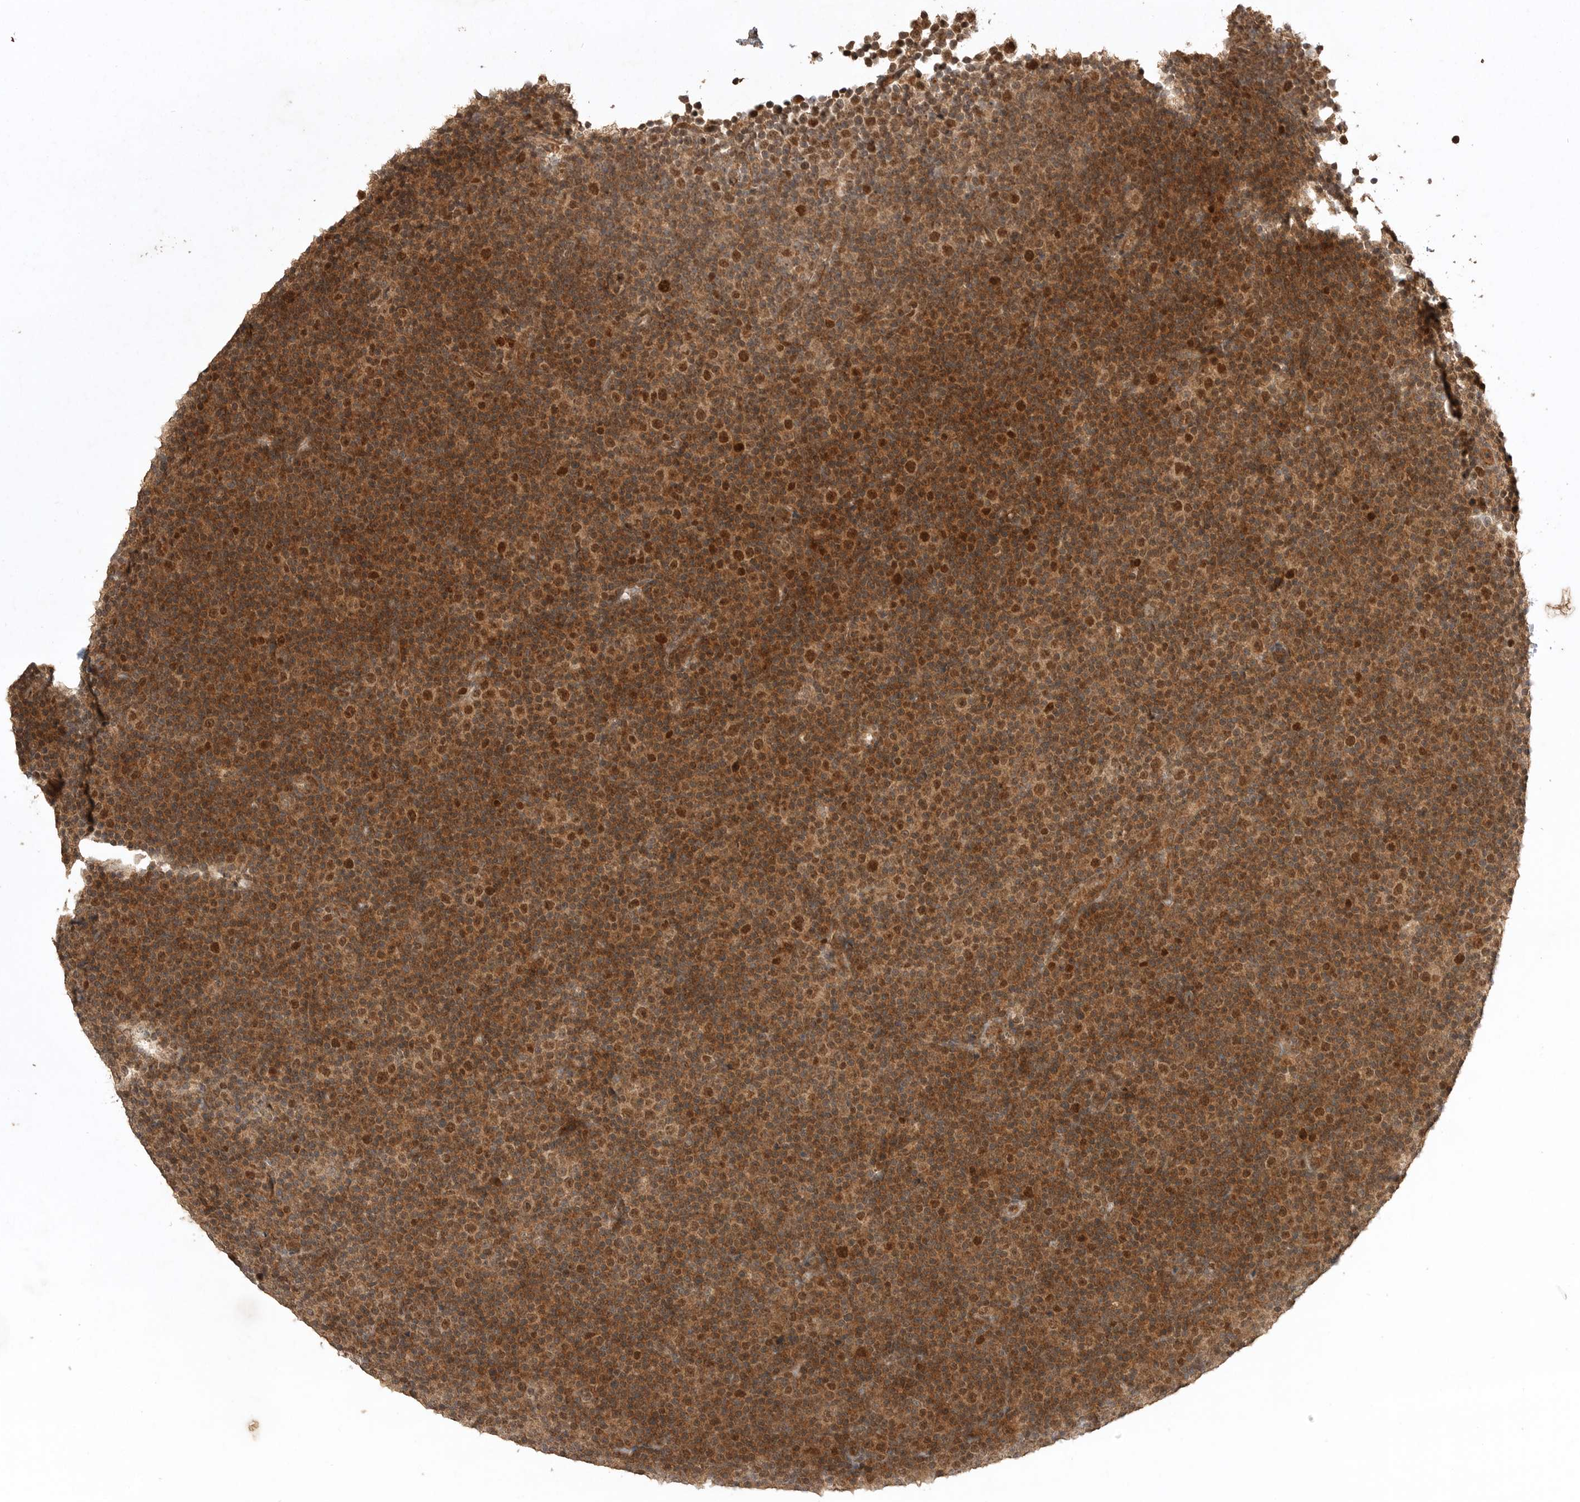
{"staining": {"intensity": "moderate", "quantity": ">75%", "location": "nuclear"}, "tissue": "lymphoma", "cell_type": "Tumor cells", "image_type": "cancer", "snomed": [{"axis": "morphology", "description": "Malignant lymphoma, non-Hodgkin's type, Low grade"}, {"axis": "topography", "description": "Lymph node"}], "caption": "Protein expression by immunohistochemistry (IHC) reveals moderate nuclear staining in approximately >75% of tumor cells in malignant lymphoma, non-Hodgkin's type (low-grade). The protein is shown in brown color, while the nuclei are stained blue.", "gene": "BOC", "patient": {"sex": "female", "age": 67}}